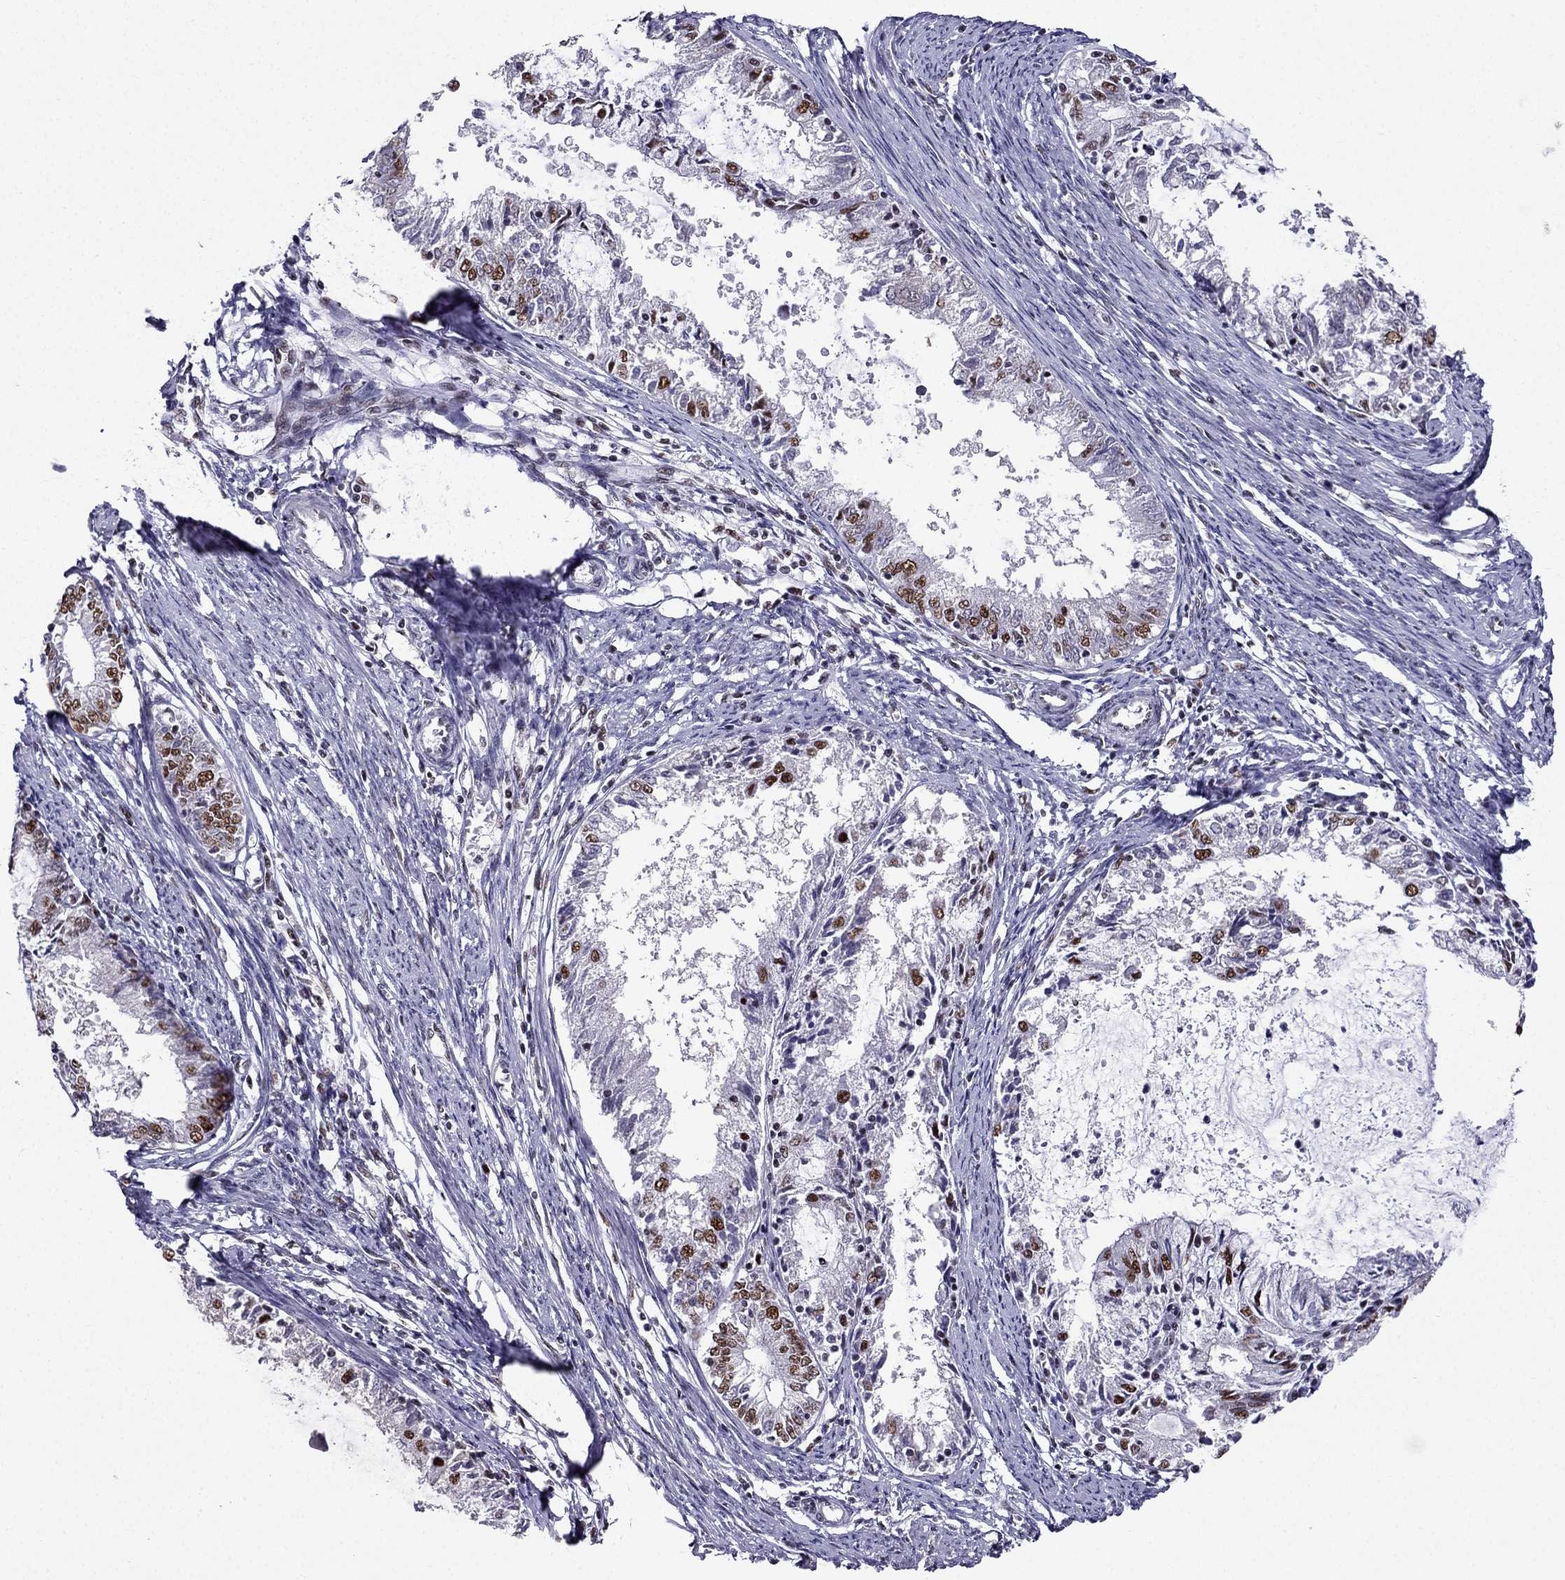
{"staining": {"intensity": "strong", "quantity": "<25%", "location": "nuclear"}, "tissue": "endometrial cancer", "cell_type": "Tumor cells", "image_type": "cancer", "snomed": [{"axis": "morphology", "description": "Adenocarcinoma, NOS"}, {"axis": "topography", "description": "Endometrium"}], "caption": "A photomicrograph of human endometrial adenocarcinoma stained for a protein shows strong nuclear brown staining in tumor cells.", "gene": "ZNF420", "patient": {"sex": "female", "age": 57}}